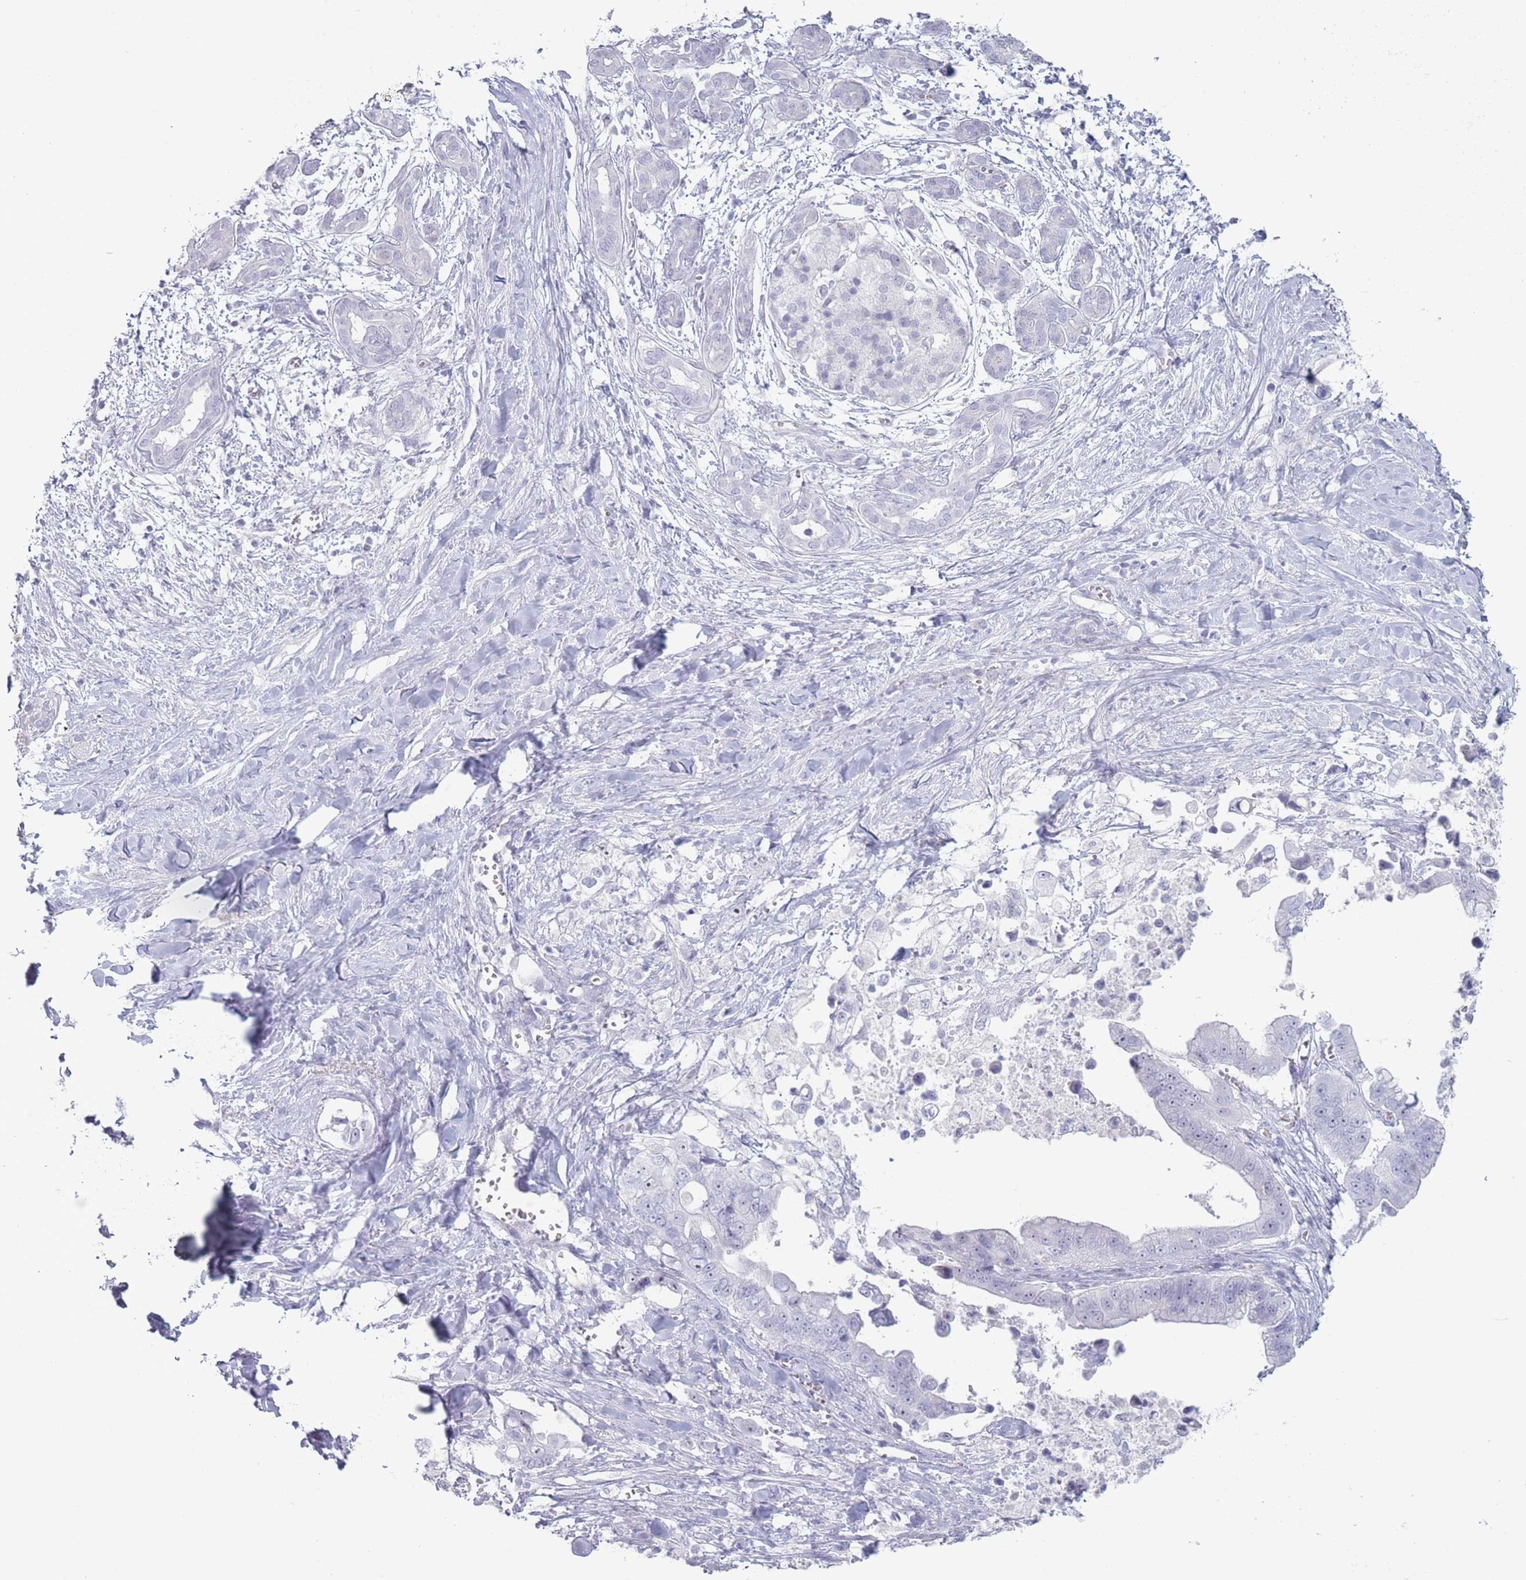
{"staining": {"intensity": "negative", "quantity": "none", "location": "none"}, "tissue": "pancreatic cancer", "cell_type": "Tumor cells", "image_type": "cancer", "snomed": [{"axis": "morphology", "description": "Adenocarcinoma, NOS"}, {"axis": "topography", "description": "Pancreas"}], "caption": "The image displays no staining of tumor cells in pancreatic cancer.", "gene": "ROS1", "patient": {"sex": "male", "age": 61}}